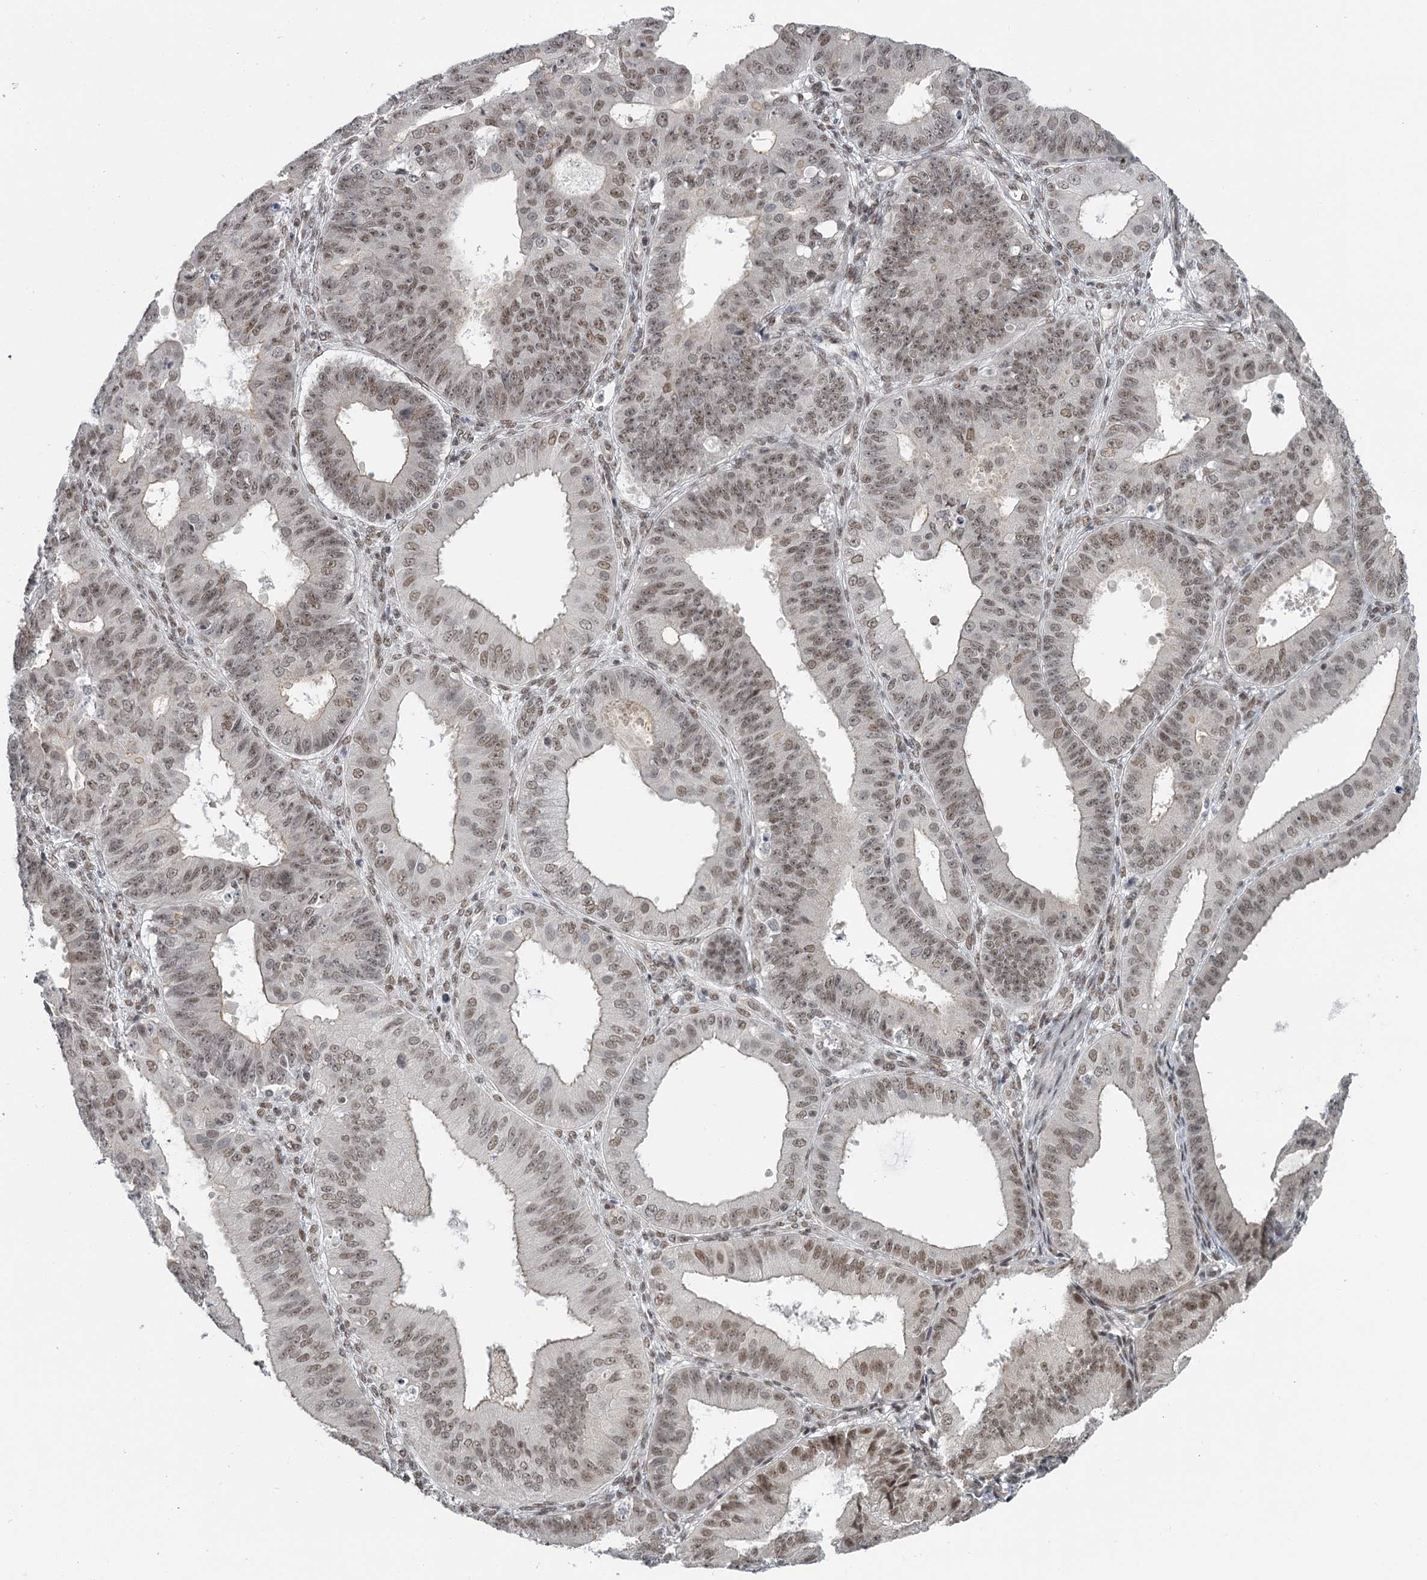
{"staining": {"intensity": "moderate", "quantity": ">75%", "location": "nuclear"}, "tissue": "ovarian cancer", "cell_type": "Tumor cells", "image_type": "cancer", "snomed": [{"axis": "morphology", "description": "Carcinoma, endometroid"}, {"axis": "topography", "description": "Appendix"}, {"axis": "topography", "description": "Ovary"}], "caption": "DAB (3,3'-diaminobenzidine) immunohistochemical staining of human endometroid carcinoma (ovarian) displays moderate nuclear protein positivity in approximately >75% of tumor cells. Immunohistochemistry (ihc) stains the protein in brown and the nuclei are stained blue.", "gene": "FAM13C", "patient": {"sex": "female", "age": 42}}